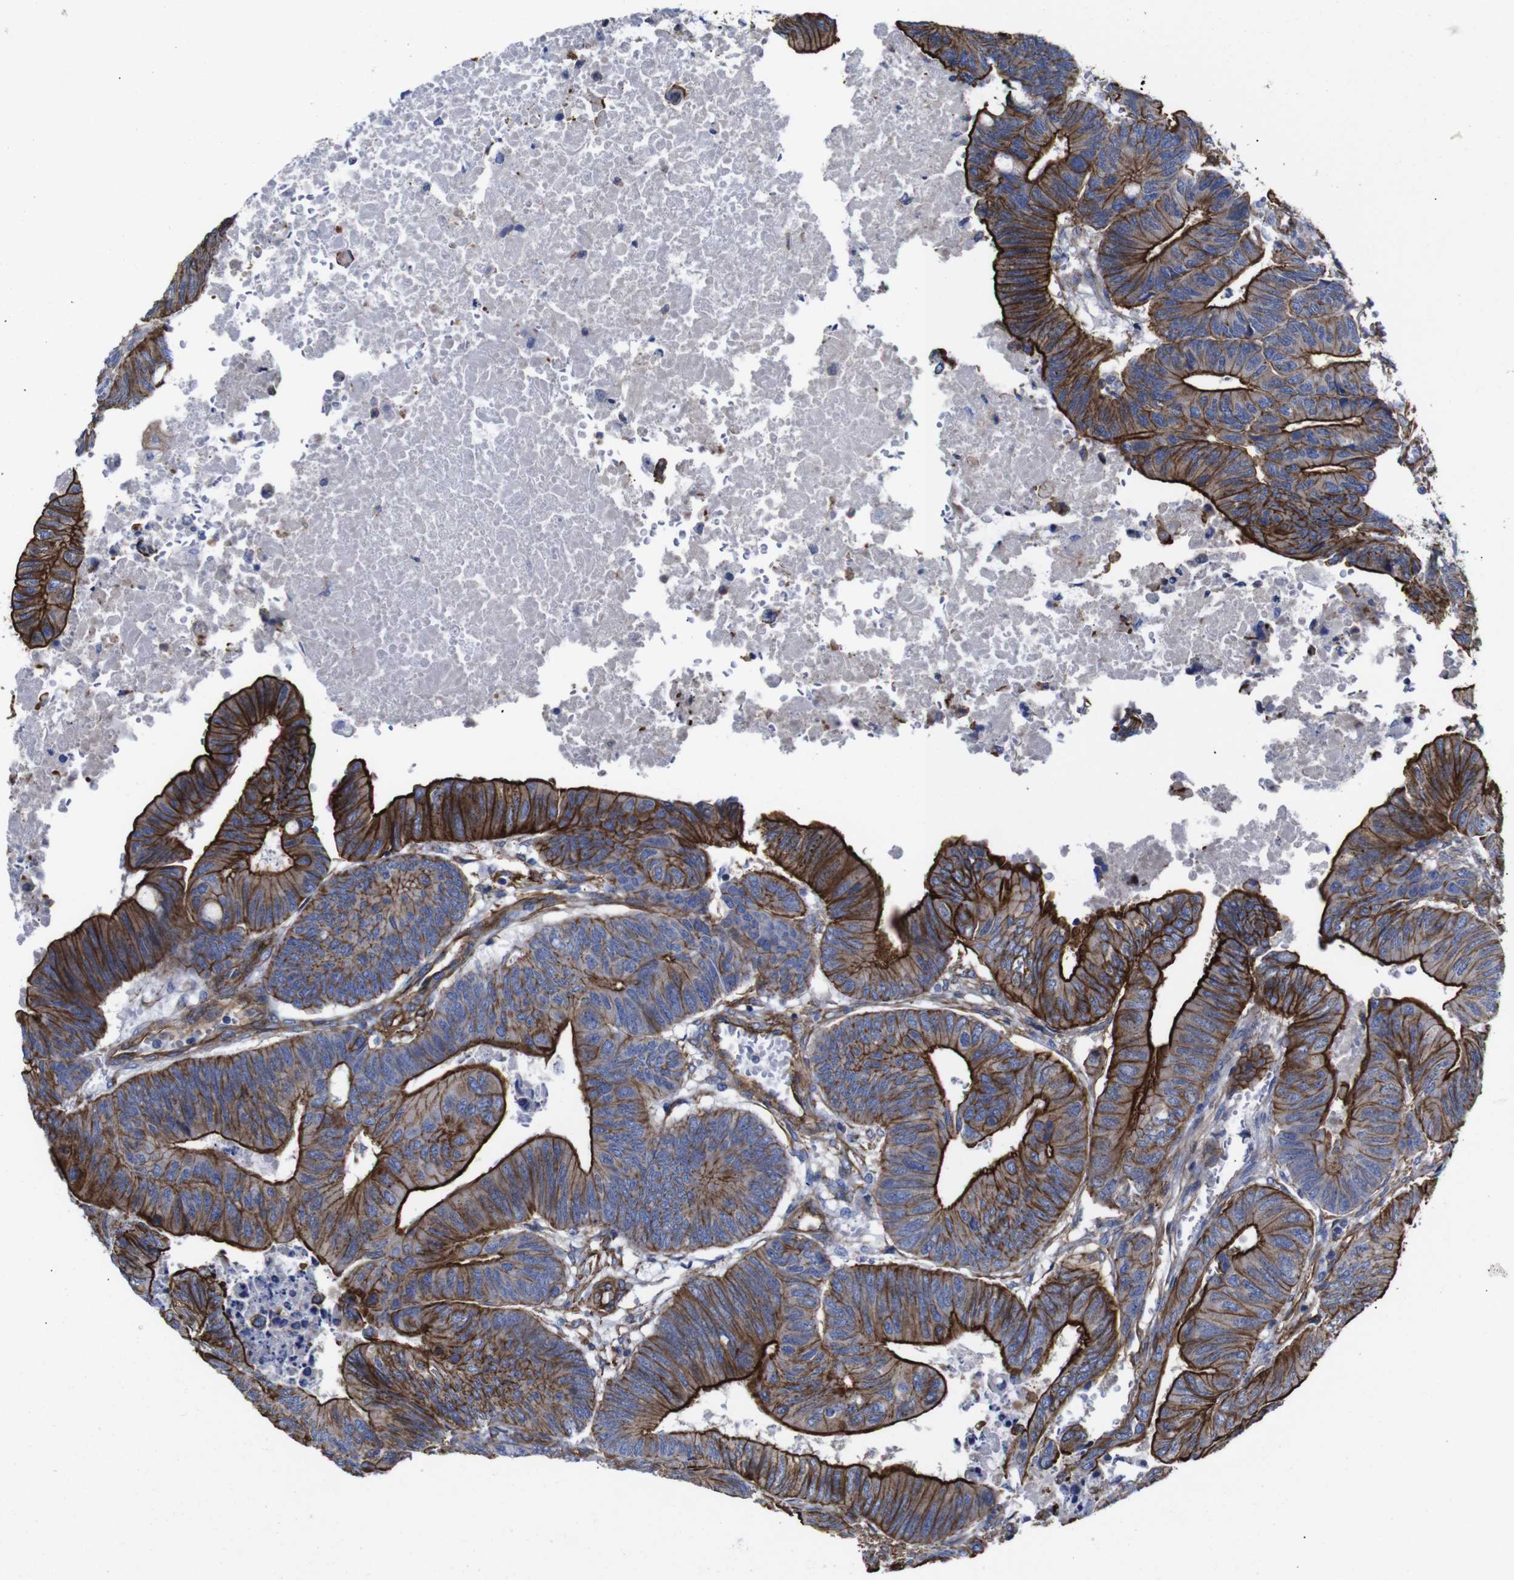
{"staining": {"intensity": "strong", "quantity": ">75%", "location": "cytoplasmic/membranous"}, "tissue": "colorectal cancer", "cell_type": "Tumor cells", "image_type": "cancer", "snomed": [{"axis": "morphology", "description": "Normal tissue, NOS"}, {"axis": "morphology", "description": "Adenocarcinoma, NOS"}, {"axis": "topography", "description": "Rectum"}, {"axis": "topography", "description": "Peripheral nerve tissue"}], "caption": "This is an image of immunohistochemistry staining of colorectal adenocarcinoma, which shows strong expression in the cytoplasmic/membranous of tumor cells.", "gene": "SPTBN1", "patient": {"sex": "male", "age": 92}}